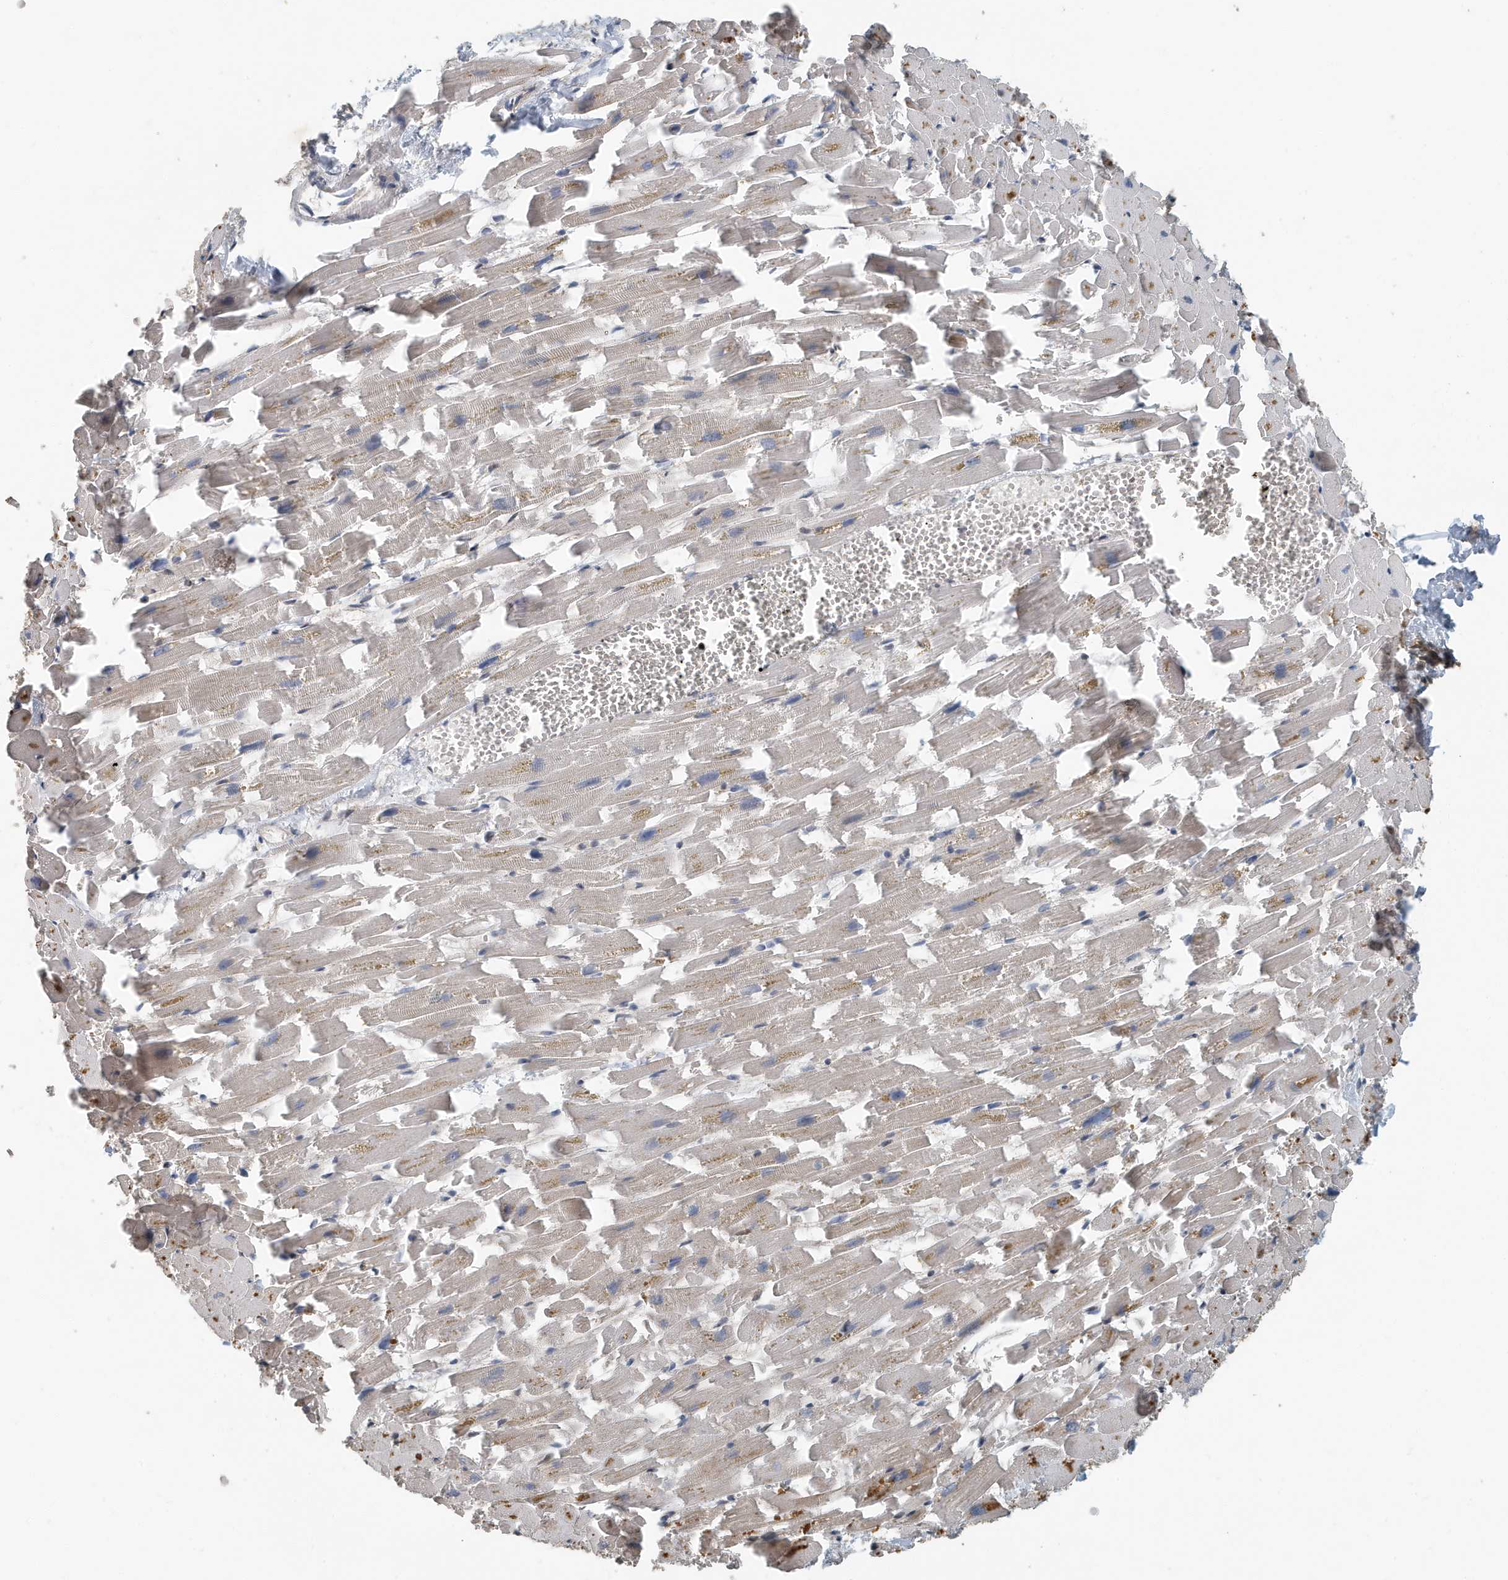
{"staining": {"intensity": "moderate", "quantity": "<25%", "location": "cytoplasmic/membranous"}, "tissue": "heart muscle", "cell_type": "Cardiomyocytes", "image_type": "normal", "snomed": [{"axis": "morphology", "description": "Normal tissue, NOS"}, {"axis": "topography", "description": "Heart"}], "caption": "Cardiomyocytes exhibit moderate cytoplasmic/membranous expression in approximately <25% of cells in benign heart muscle.", "gene": "KIF15", "patient": {"sex": "female", "age": 64}}